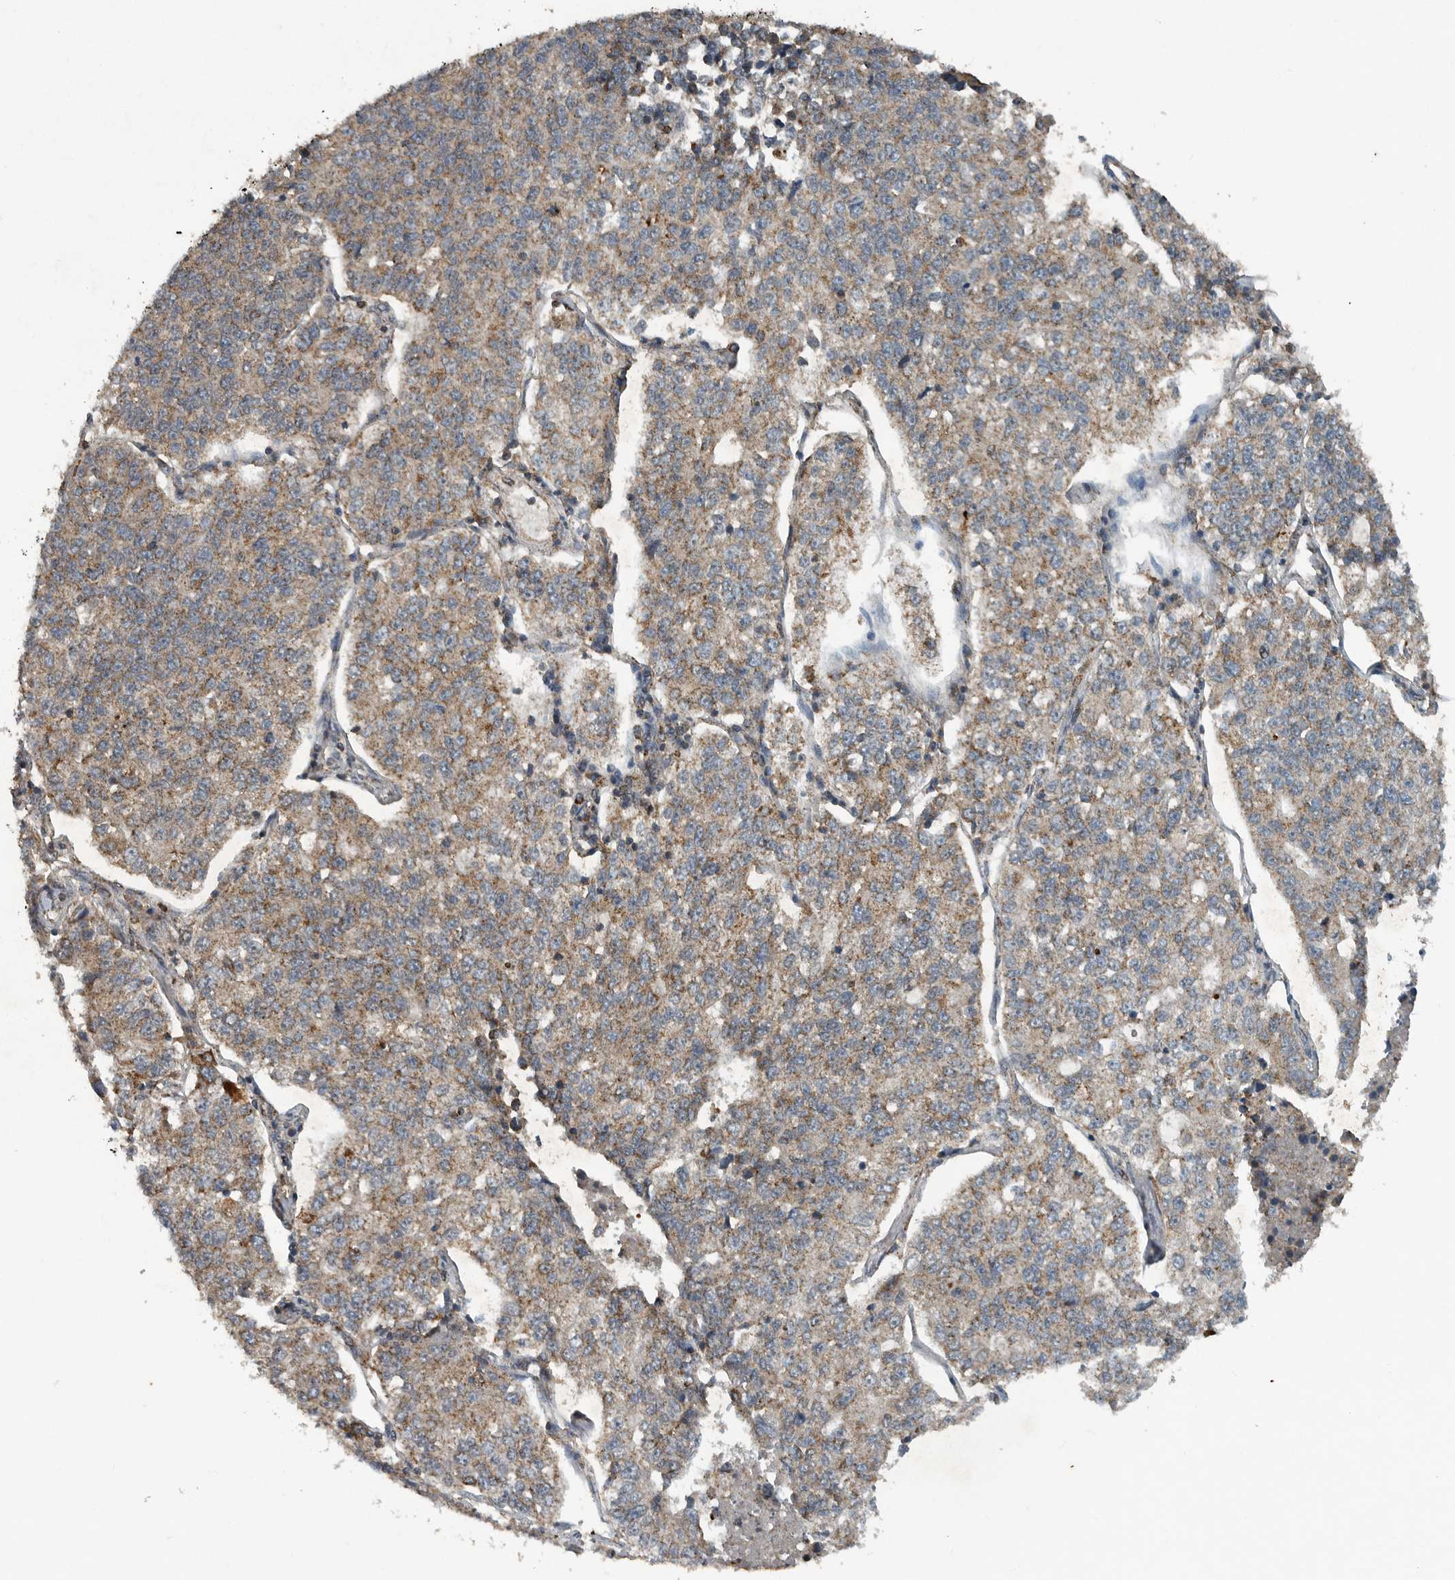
{"staining": {"intensity": "weak", "quantity": ">75%", "location": "cytoplasmic/membranous"}, "tissue": "lung cancer", "cell_type": "Tumor cells", "image_type": "cancer", "snomed": [{"axis": "morphology", "description": "Adenocarcinoma, NOS"}, {"axis": "topography", "description": "Lung"}], "caption": "About >75% of tumor cells in human lung adenocarcinoma reveal weak cytoplasmic/membranous protein positivity as visualized by brown immunohistochemical staining.", "gene": "IL6ST", "patient": {"sex": "male", "age": 49}}